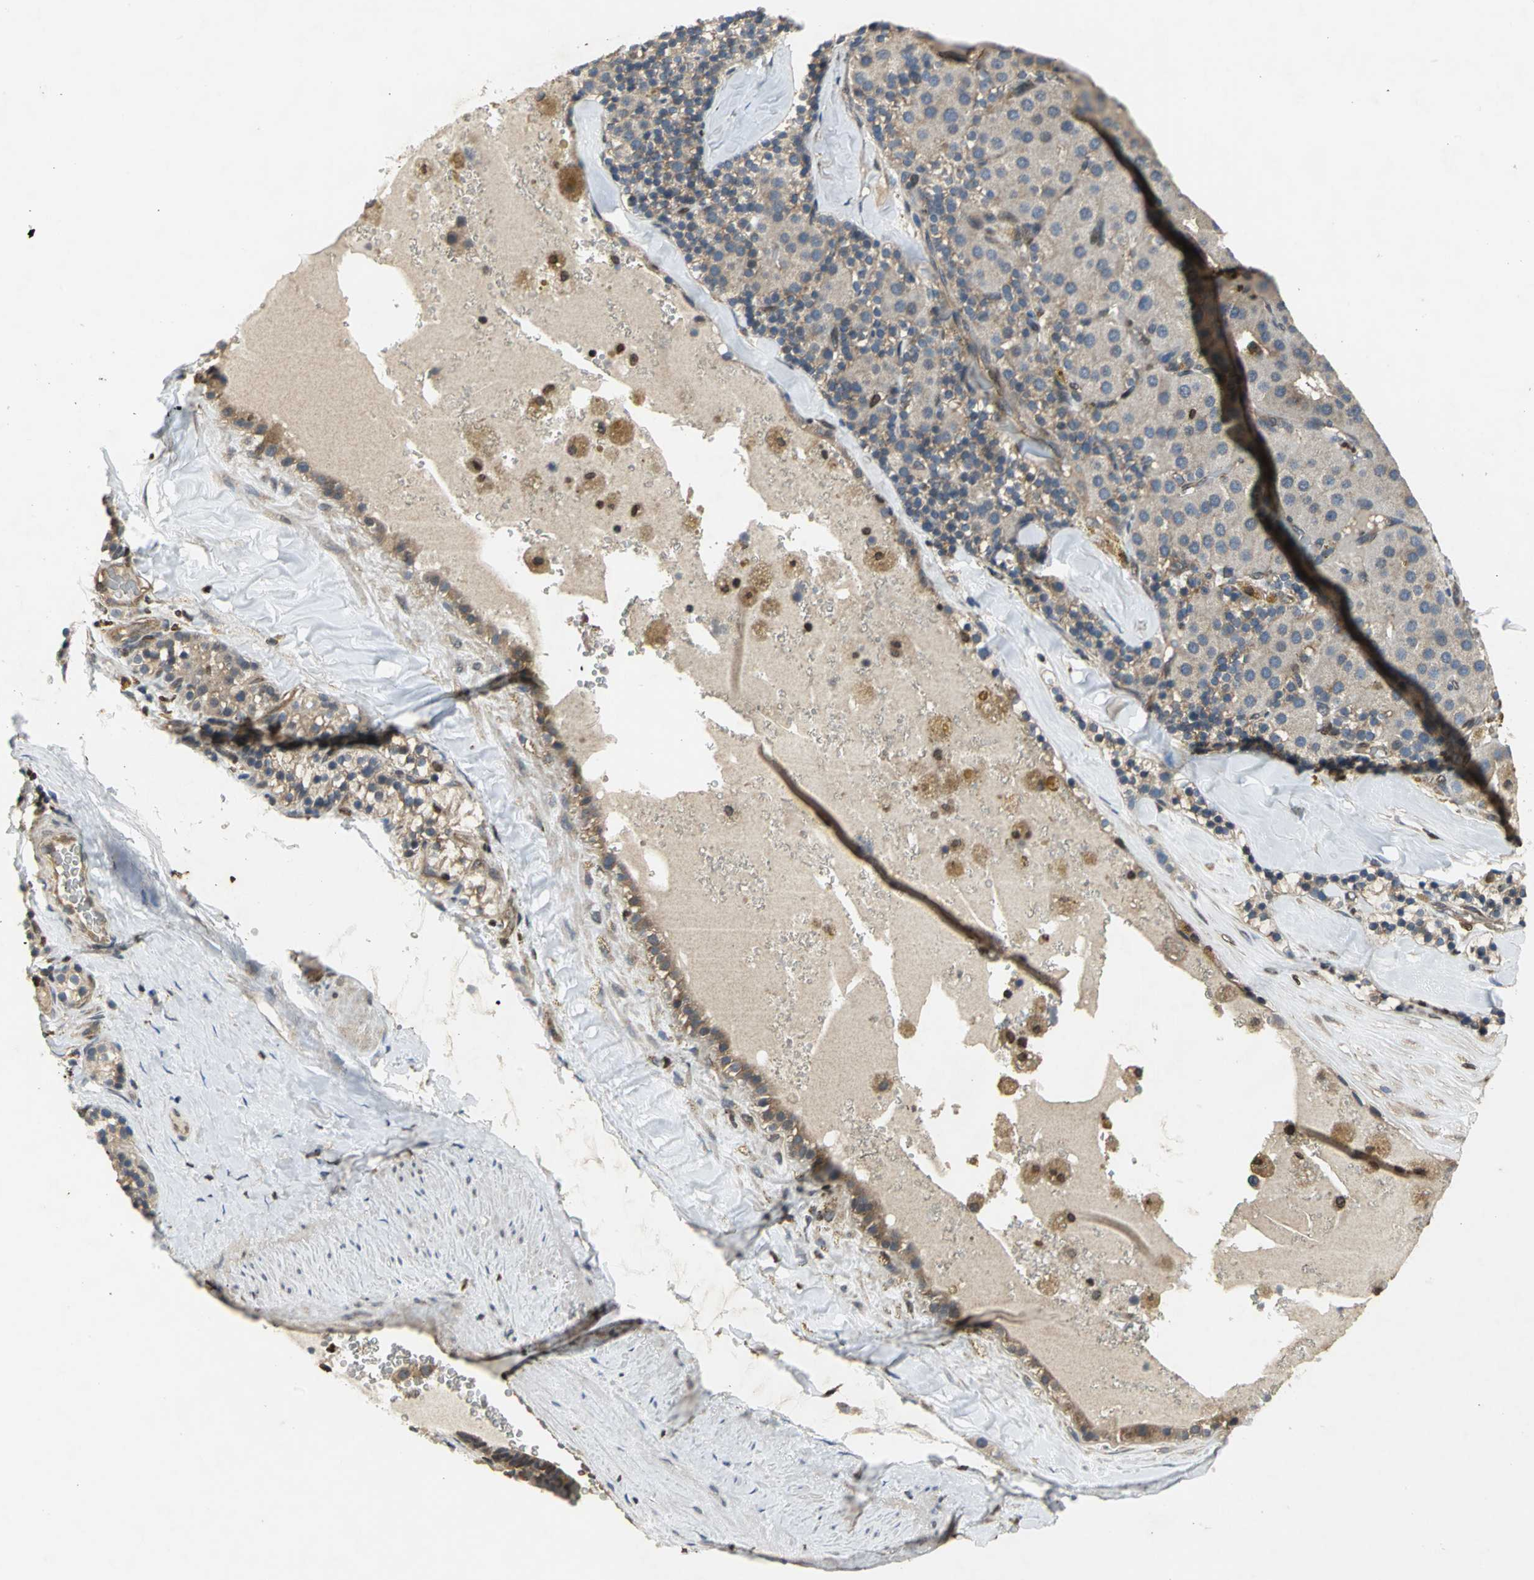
{"staining": {"intensity": "moderate", "quantity": ">75%", "location": "cytoplasmic/membranous"}, "tissue": "parathyroid gland", "cell_type": "Glandular cells", "image_type": "normal", "snomed": [{"axis": "morphology", "description": "Normal tissue, NOS"}, {"axis": "morphology", "description": "Adenoma, NOS"}, {"axis": "topography", "description": "Parathyroid gland"}], "caption": "A medium amount of moderate cytoplasmic/membranous positivity is appreciated in approximately >75% of glandular cells in benign parathyroid gland.", "gene": "AHR", "patient": {"sex": "female", "age": 86}}